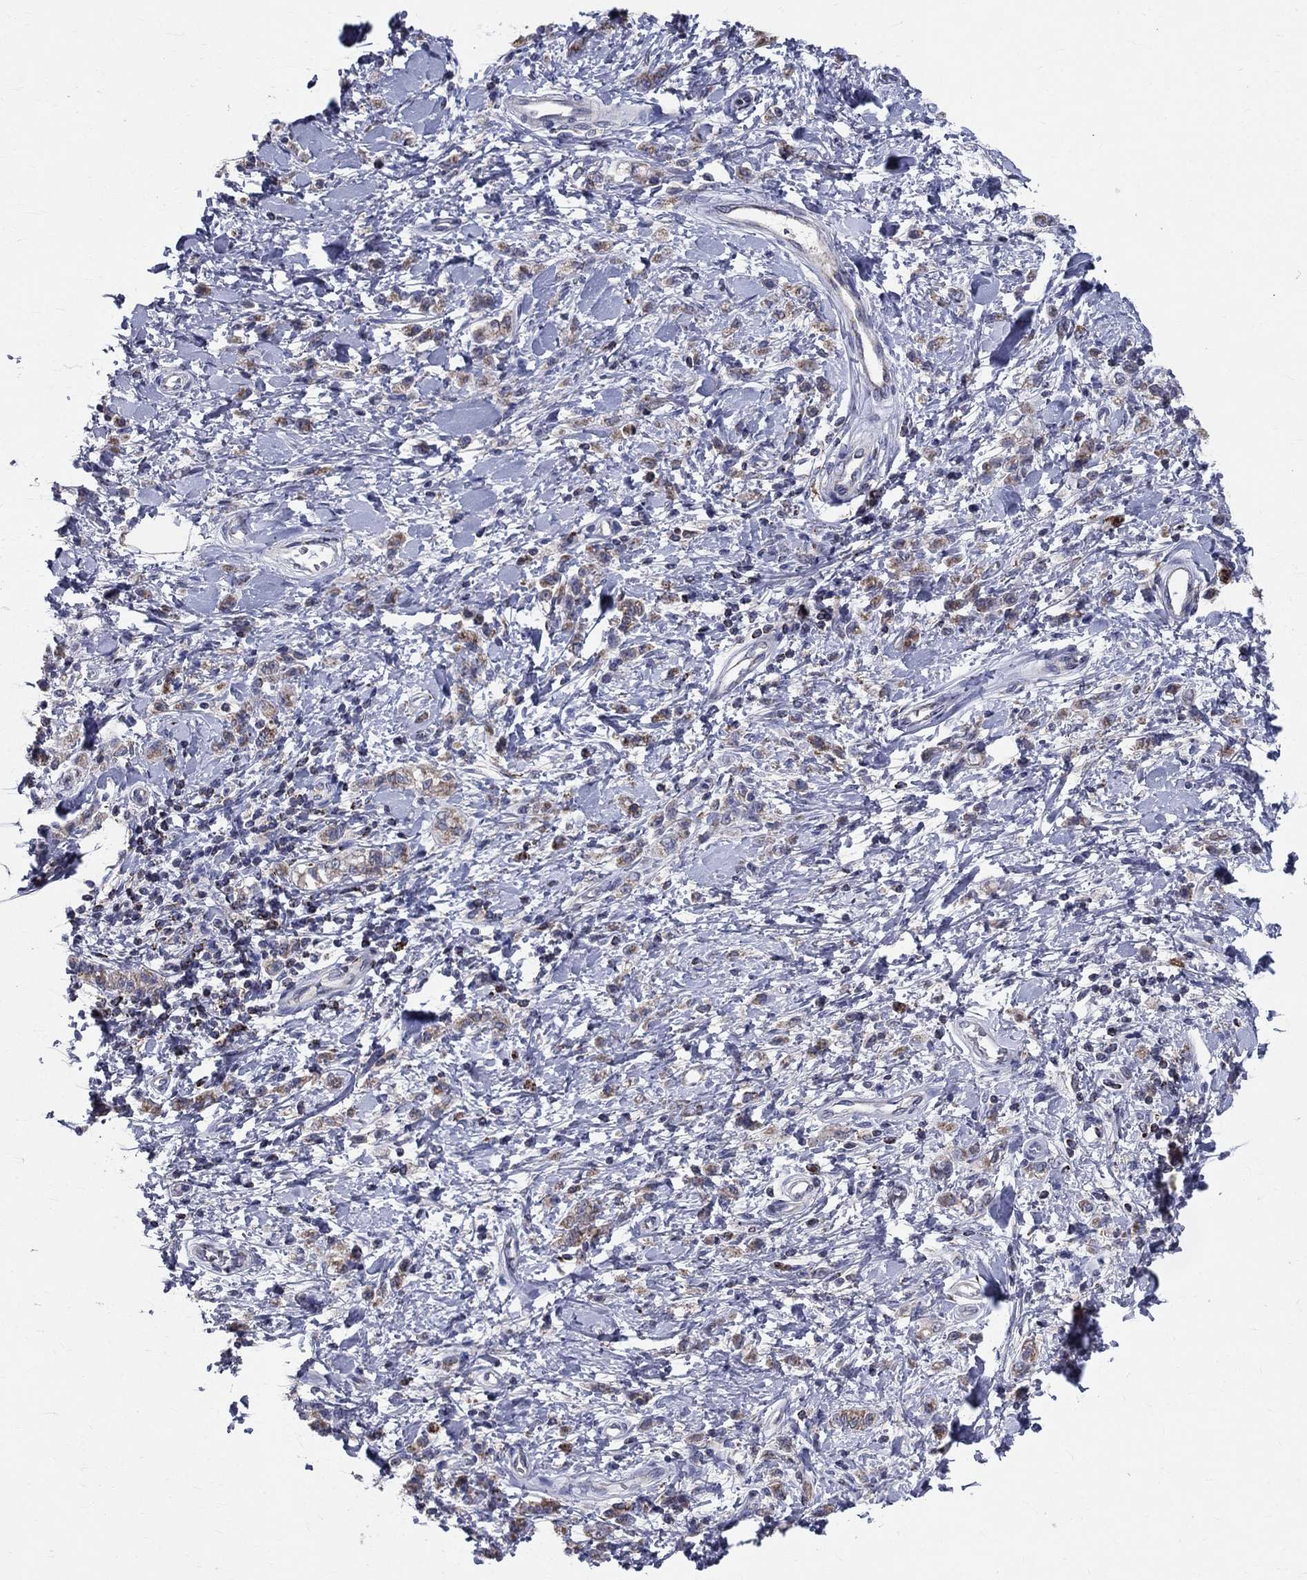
{"staining": {"intensity": "moderate", "quantity": "25%-75%", "location": "cytoplasmic/membranous"}, "tissue": "stomach cancer", "cell_type": "Tumor cells", "image_type": "cancer", "snomed": [{"axis": "morphology", "description": "Adenocarcinoma, NOS"}, {"axis": "topography", "description": "Stomach"}], "caption": "Immunohistochemical staining of human stomach cancer reveals medium levels of moderate cytoplasmic/membranous staining in about 25%-75% of tumor cells.", "gene": "SLC4A10", "patient": {"sex": "male", "age": 77}}